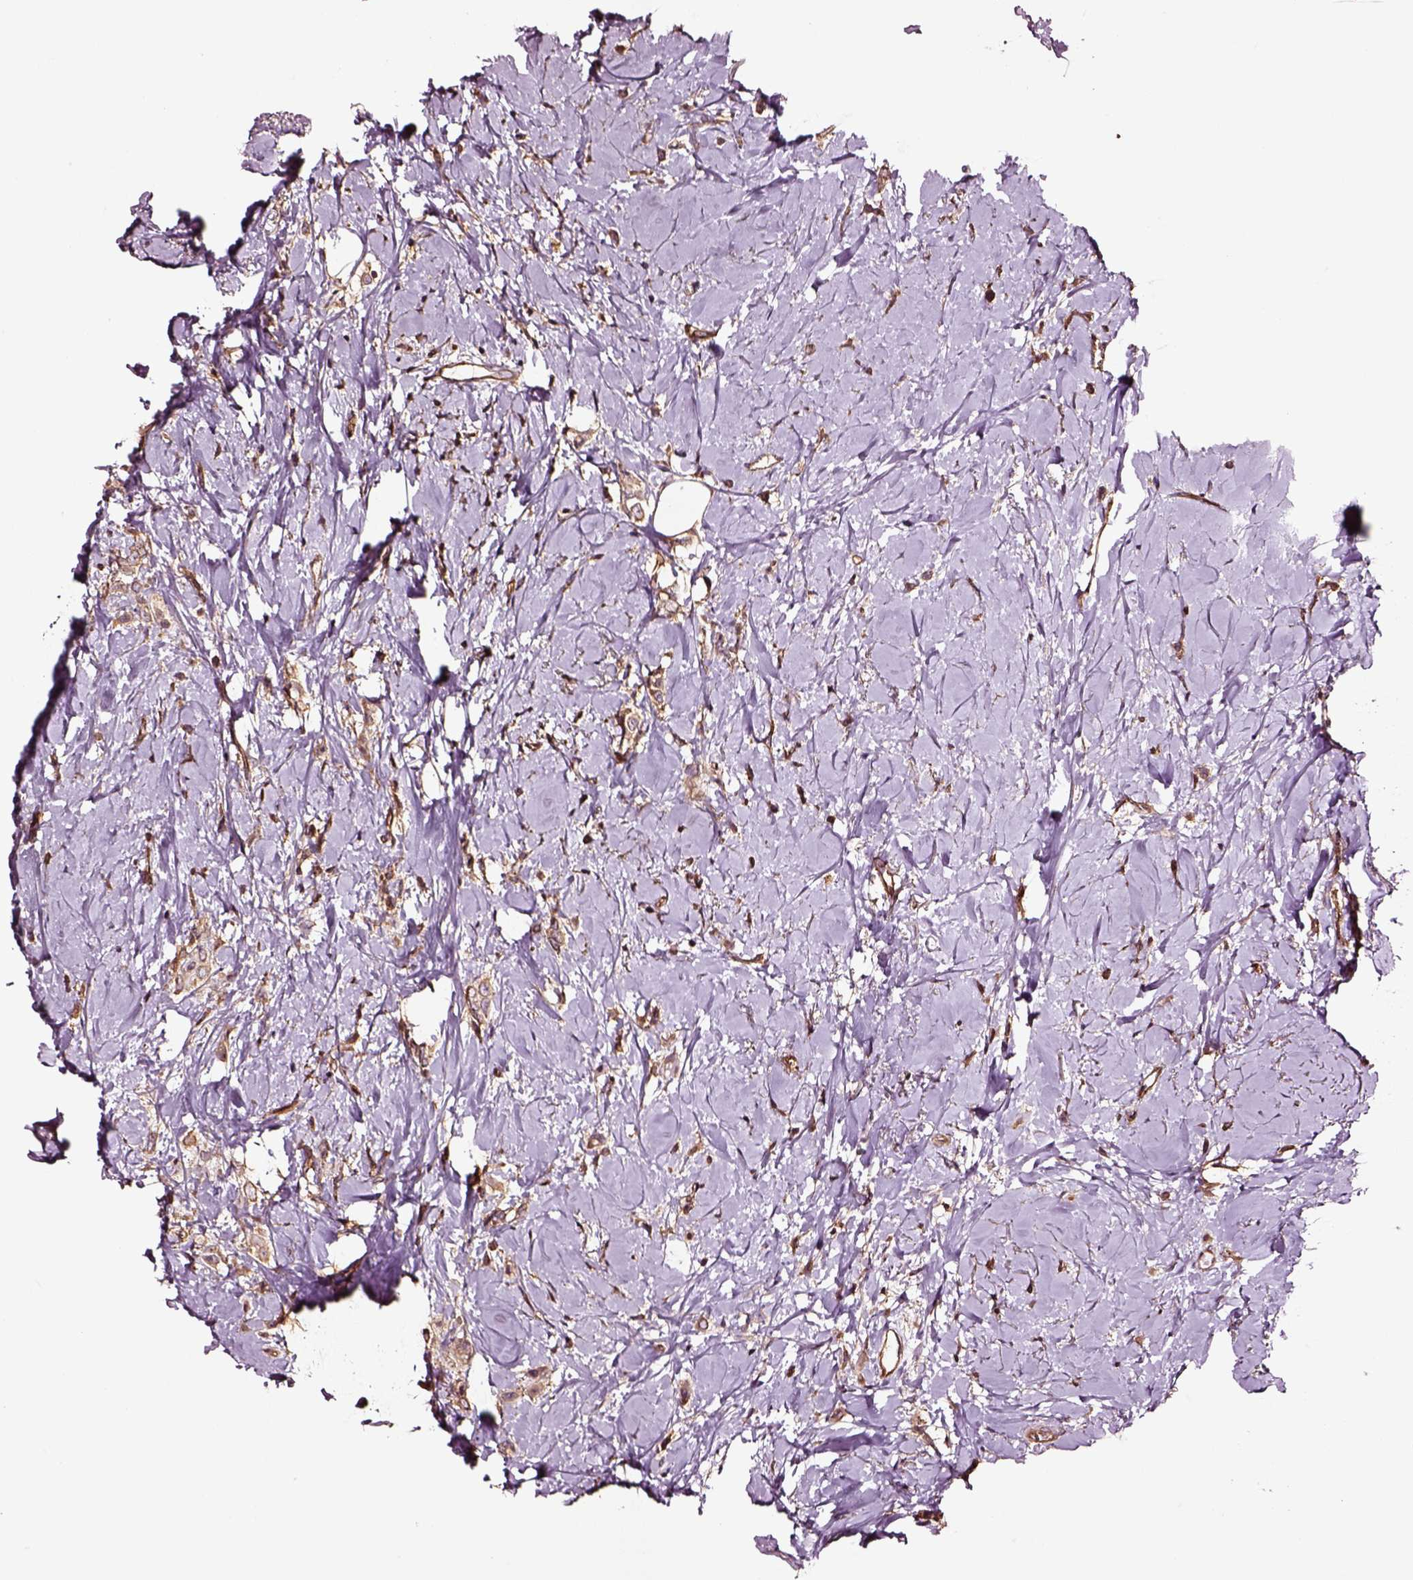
{"staining": {"intensity": "moderate", "quantity": ">75%", "location": "cytoplasmic/membranous"}, "tissue": "breast cancer", "cell_type": "Tumor cells", "image_type": "cancer", "snomed": [{"axis": "morphology", "description": "Lobular carcinoma"}, {"axis": "topography", "description": "Breast"}], "caption": "DAB immunohistochemical staining of breast lobular carcinoma displays moderate cytoplasmic/membranous protein staining in approximately >75% of tumor cells.", "gene": "RASSF5", "patient": {"sex": "female", "age": 66}}